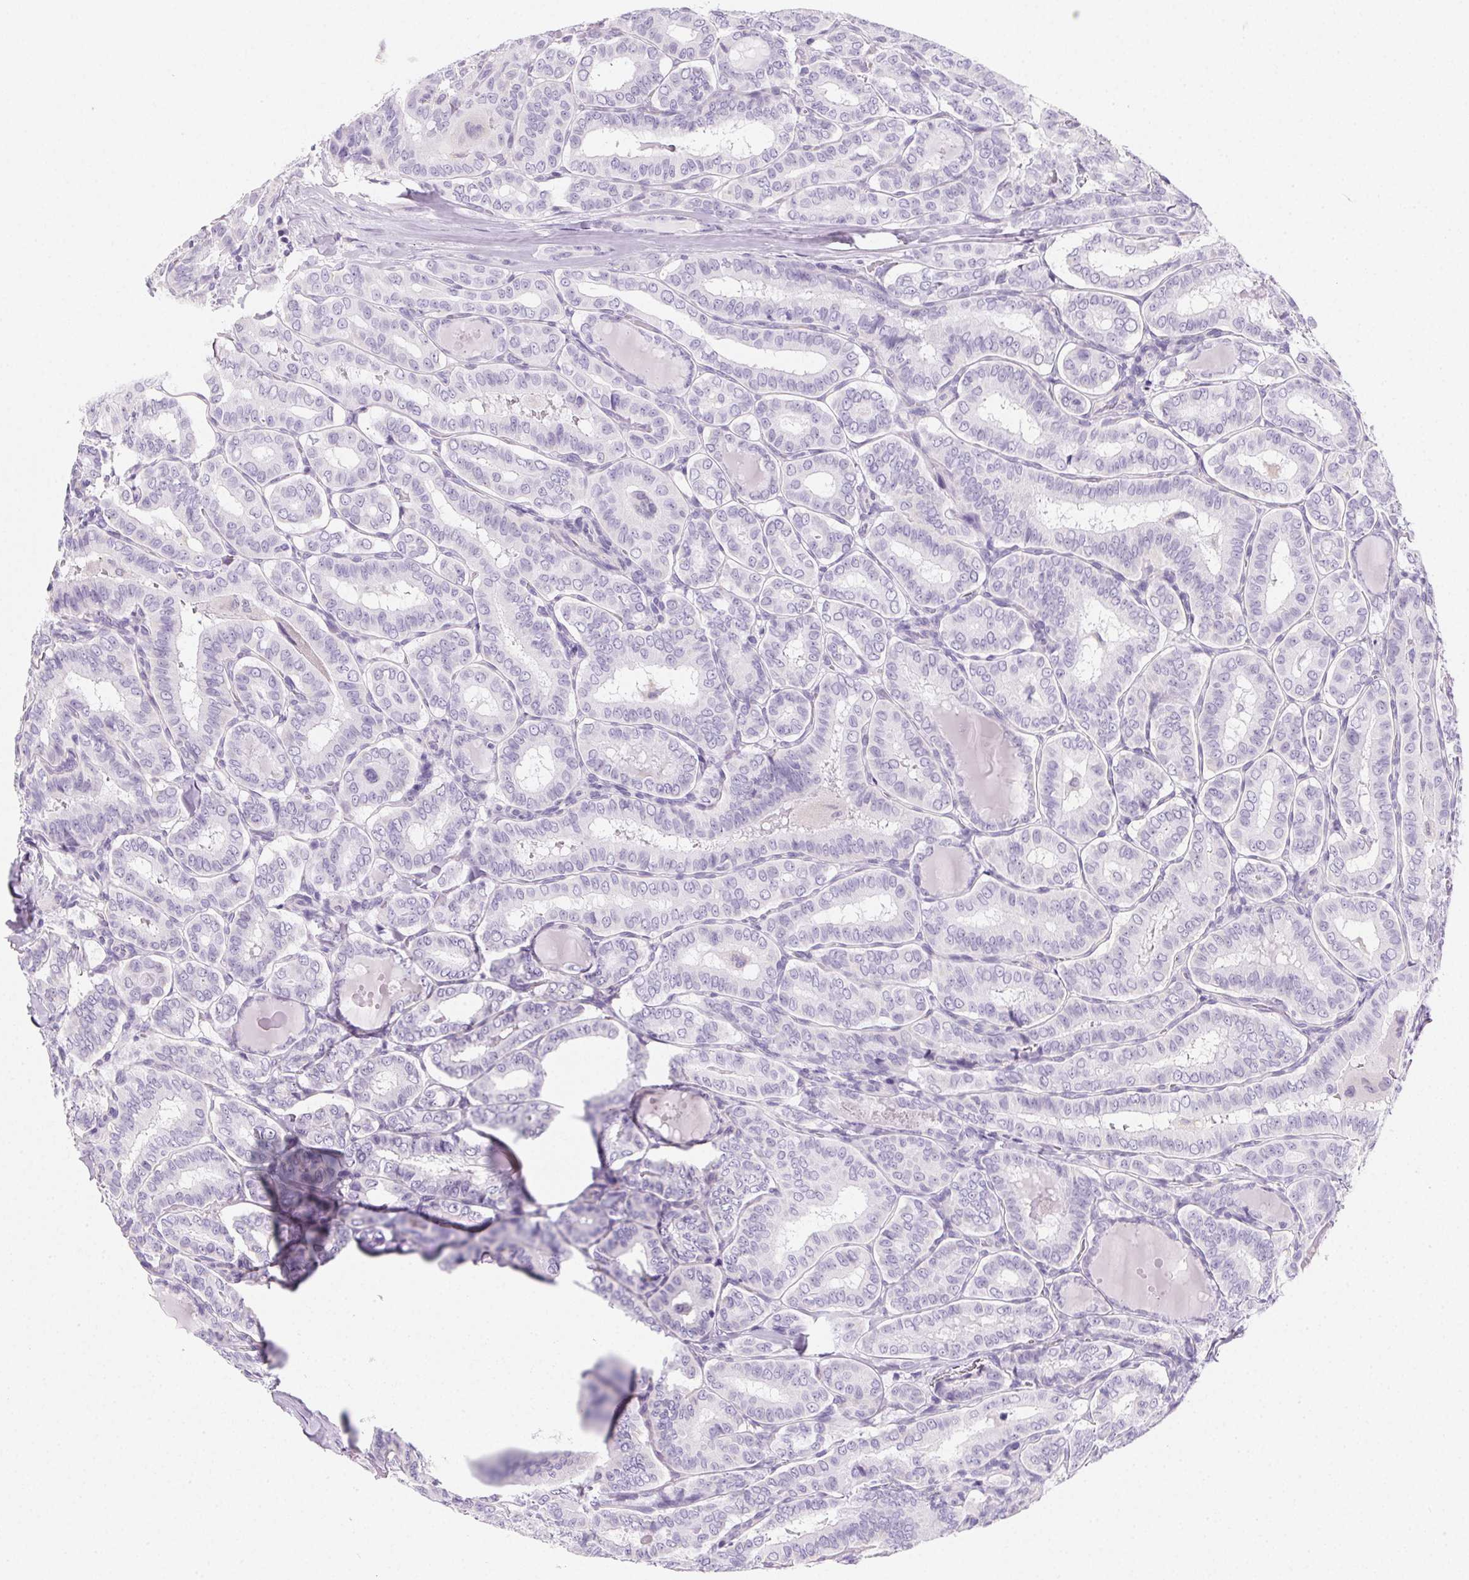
{"staining": {"intensity": "negative", "quantity": "none", "location": "none"}, "tissue": "thyroid cancer", "cell_type": "Tumor cells", "image_type": "cancer", "snomed": [{"axis": "morphology", "description": "Papillary adenocarcinoma, NOS"}, {"axis": "morphology", "description": "Papillary adenoma metastatic"}, {"axis": "topography", "description": "Thyroid gland"}], "caption": "Immunohistochemistry histopathology image of neoplastic tissue: papillary adenocarcinoma (thyroid) stained with DAB exhibits no significant protein staining in tumor cells.", "gene": "PRSS3", "patient": {"sex": "female", "age": 50}}